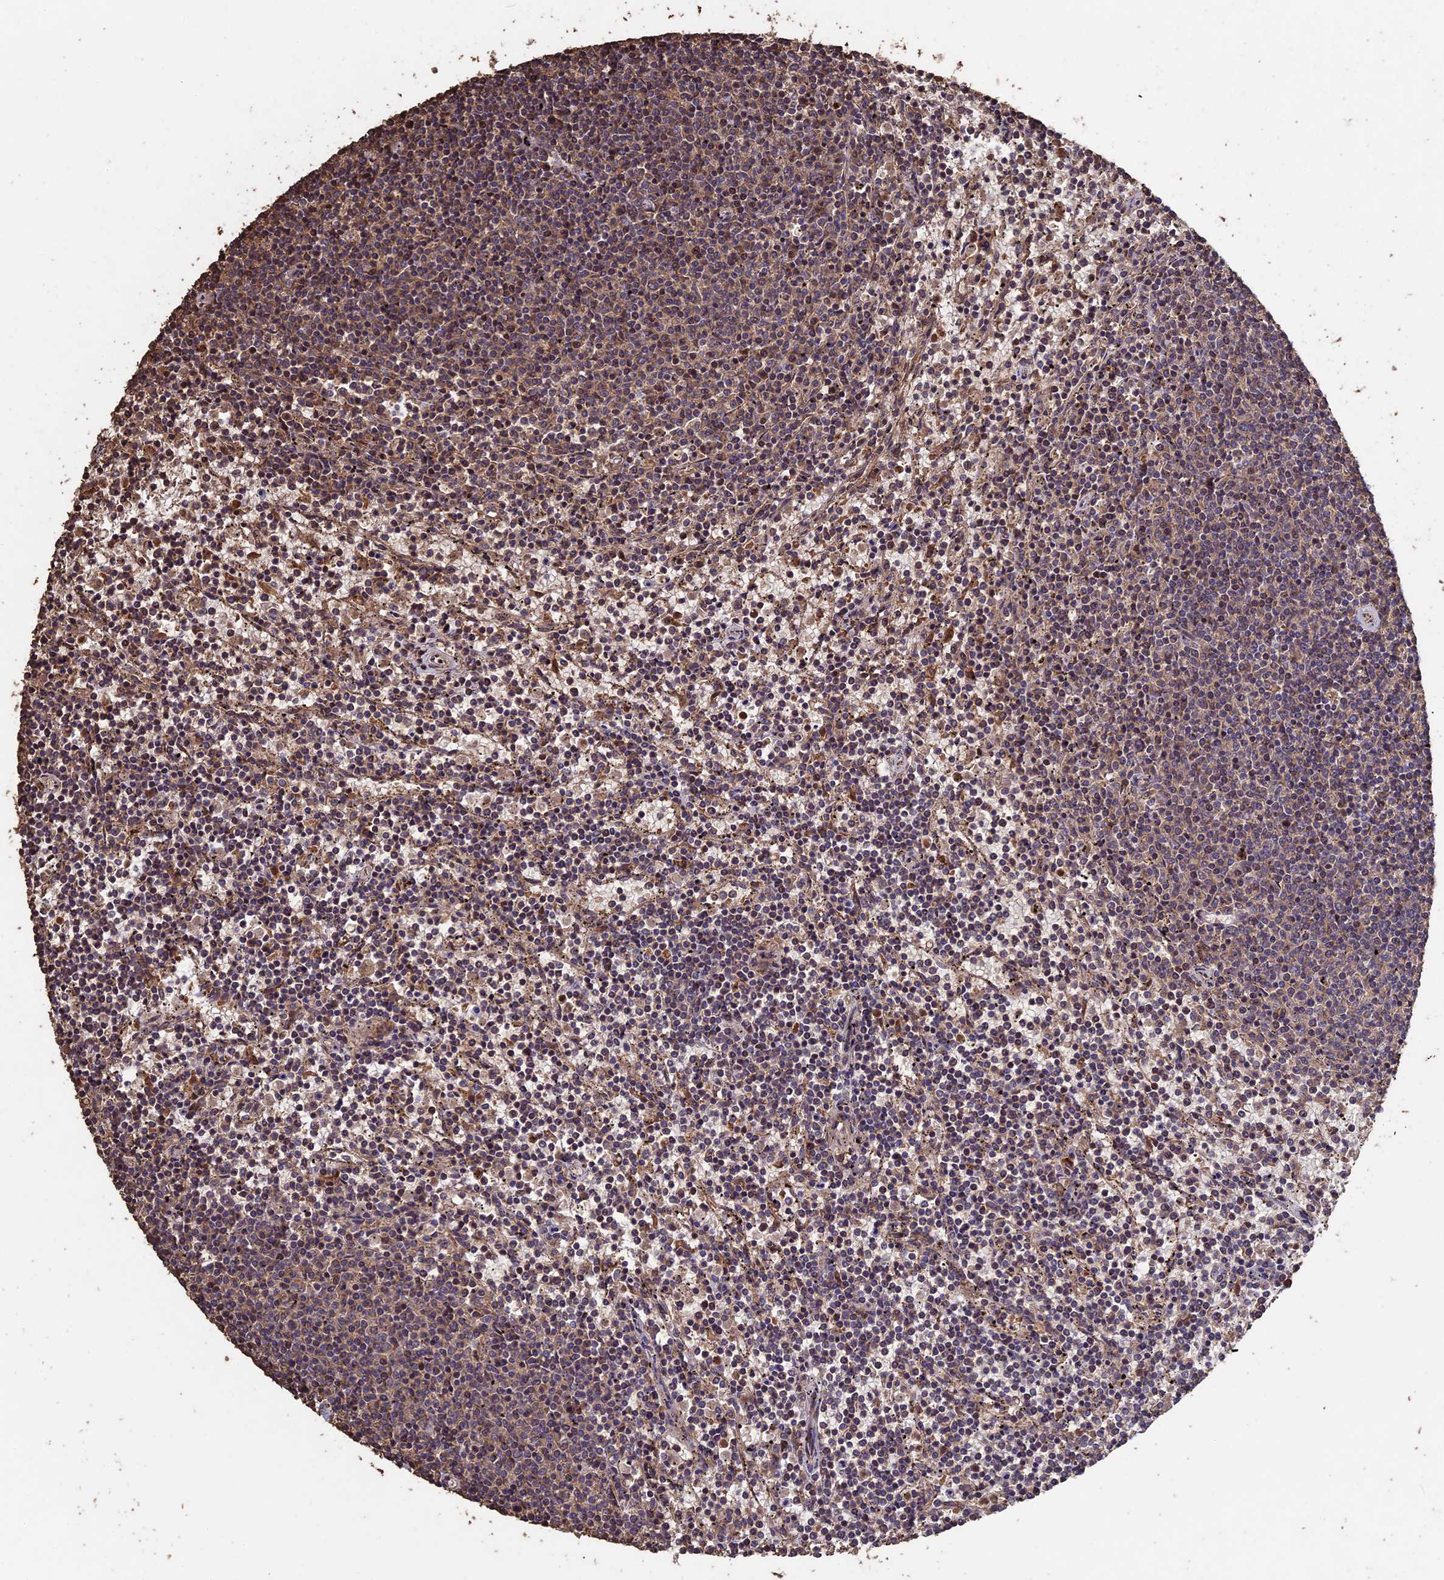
{"staining": {"intensity": "weak", "quantity": ">75%", "location": "cytoplasmic/membranous"}, "tissue": "lymphoma", "cell_type": "Tumor cells", "image_type": "cancer", "snomed": [{"axis": "morphology", "description": "Malignant lymphoma, non-Hodgkin's type, Low grade"}, {"axis": "topography", "description": "Spleen"}], "caption": "Protein staining of lymphoma tissue displays weak cytoplasmic/membranous positivity in about >75% of tumor cells.", "gene": "HUNK", "patient": {"sex": "female", "age": 50}}